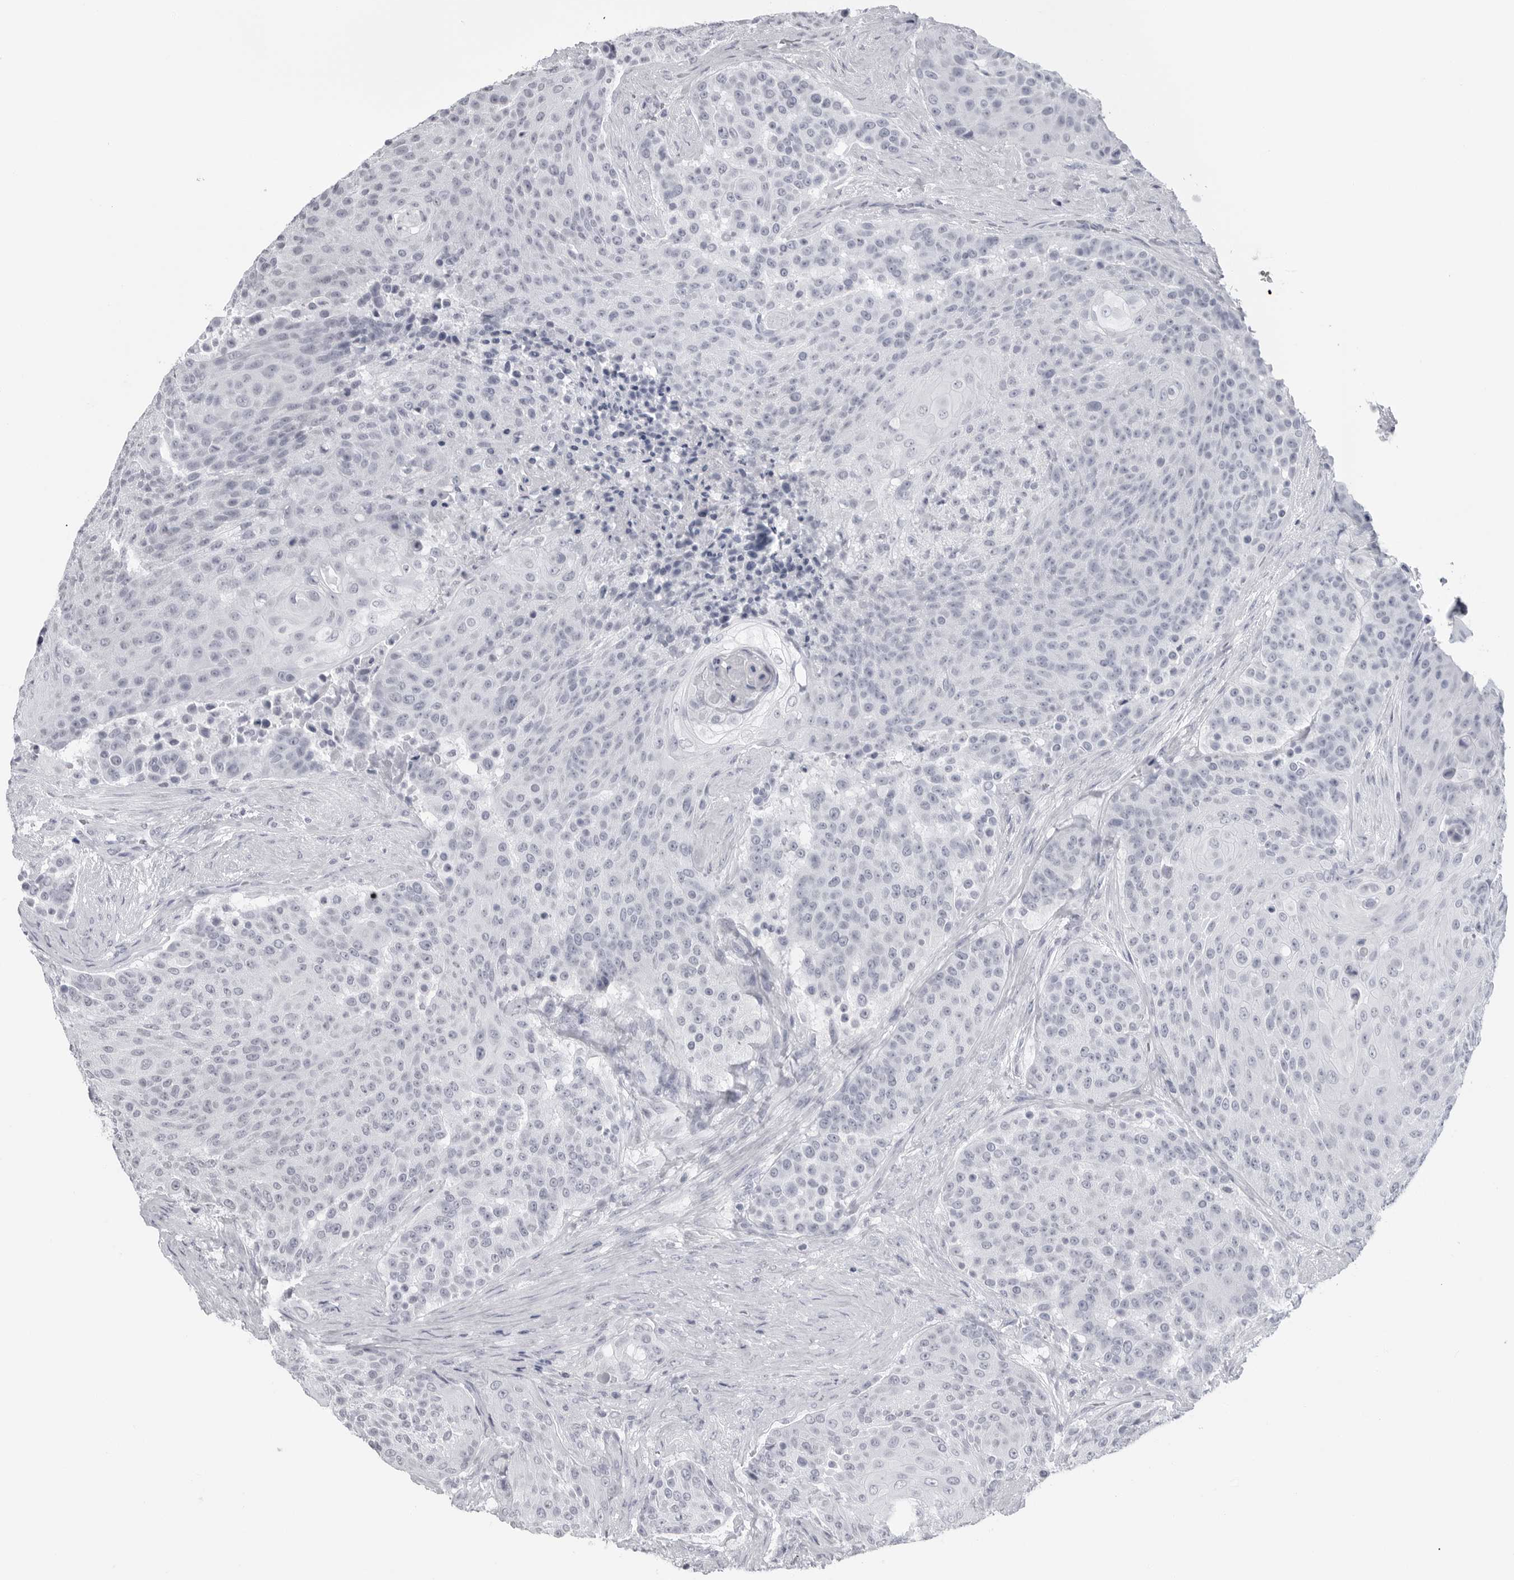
{"staining": {"intensity": "negative", "quantity": "none", "location": "none"}, "tissue": "urothelial cancer", "cell_type": "Tumor cells", "image_type": "cancer", "snomed": [{"axis": "morphology", "description": "Urothelial carcinoma, High grade"}, {"axis": "topography", "description": "Urinary bladder"}], "caption": "A histopathology image of urothelial carcinoma (high-grade) stained for a protein reveals no brown staining in tumor cells.", "gene": "PGA3", "patient": {"sex": "female", "age": 63}}